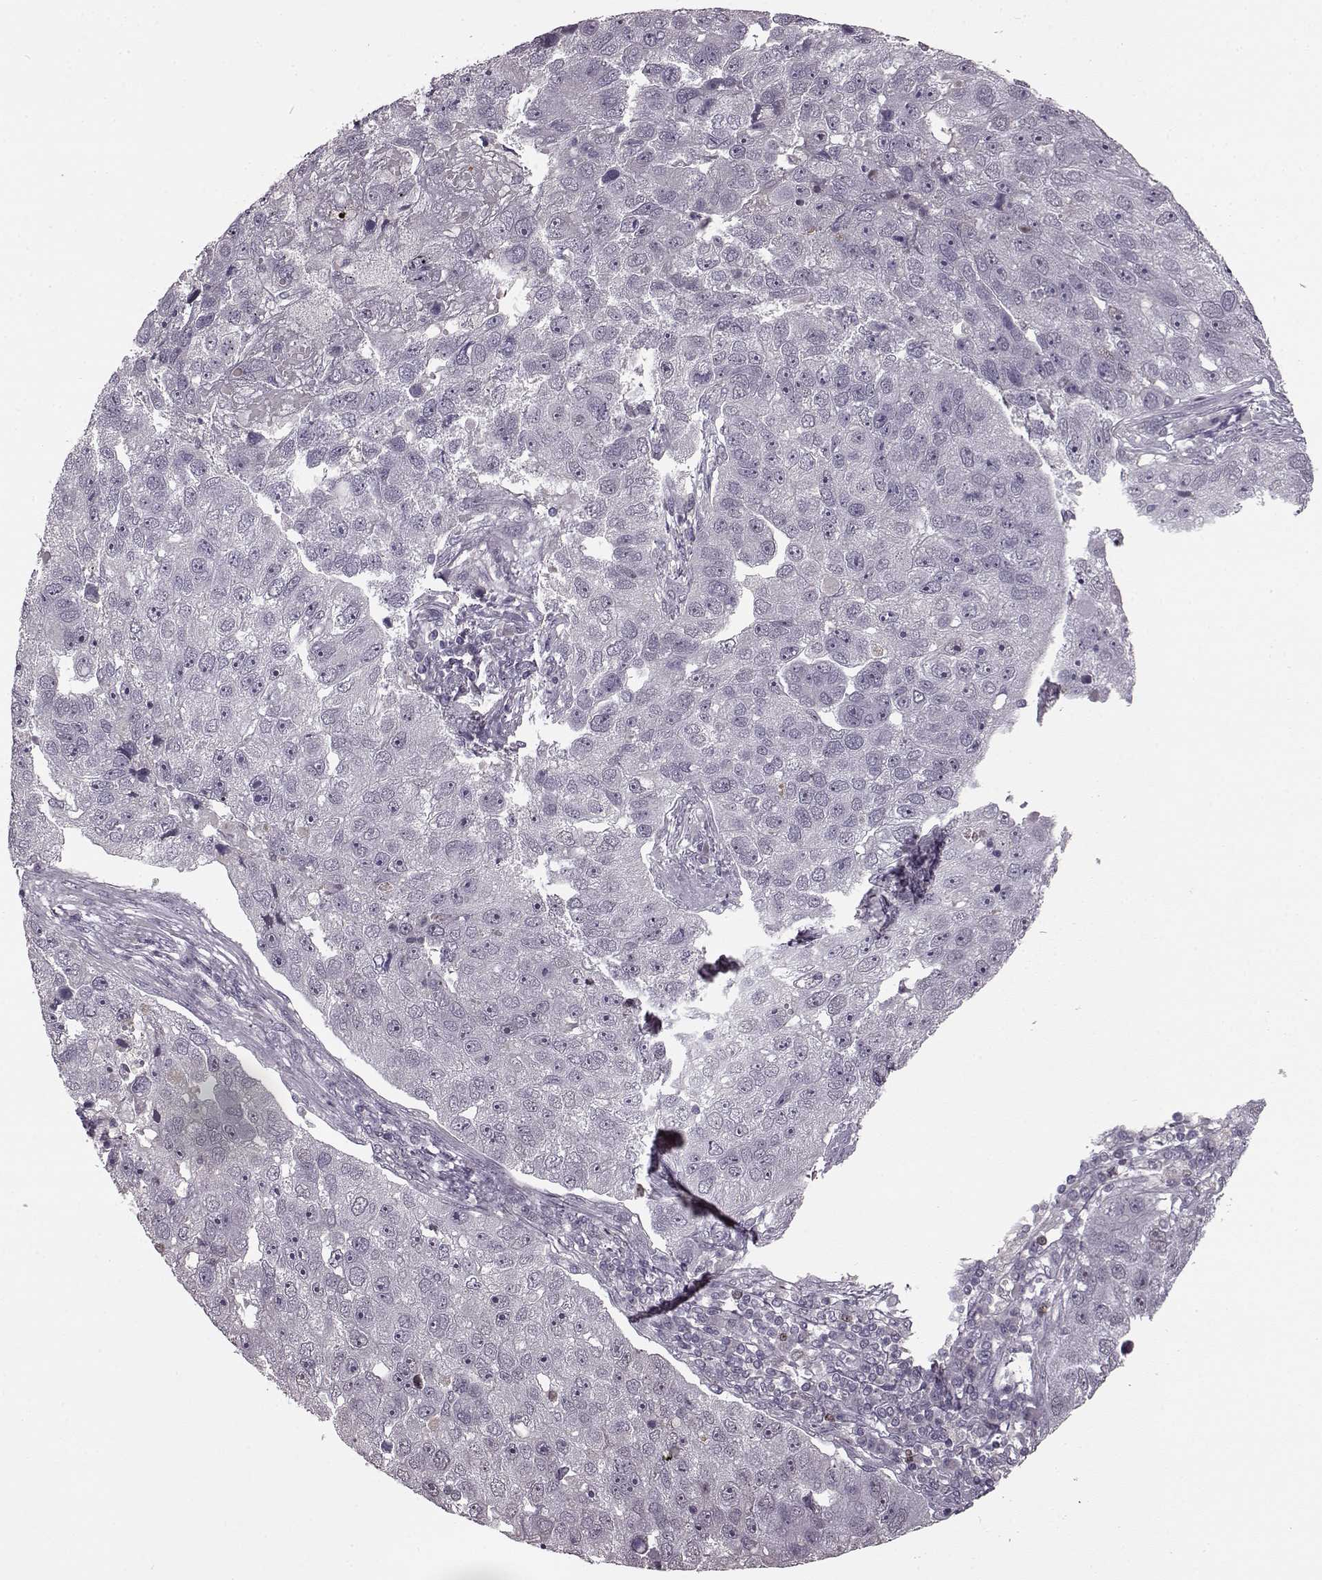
{"staining": {"intensity": "negative", "quantity": "none", "location": "none"}, "tissue": "pancreatic cancer", "cell_type": "Tumor cells", "image_type": "cancer", "snomed": [{"axis": "morphology", "description": "Adenocarcinoma, NOS"}, {"axis": "topography", "description": "Pancreas"}], "caption": "Immunohistochemistry micrograph of pancreatic adenocarcinoma stained for a protein (brown), which displays no staining in tumor cells. (DAB (3,3'-diaminobenzidine) IHC visualized using brightfield microscopy, high magnification).", "gene": "CNGA3", "patient": {"sex": "female", "age": 61}}